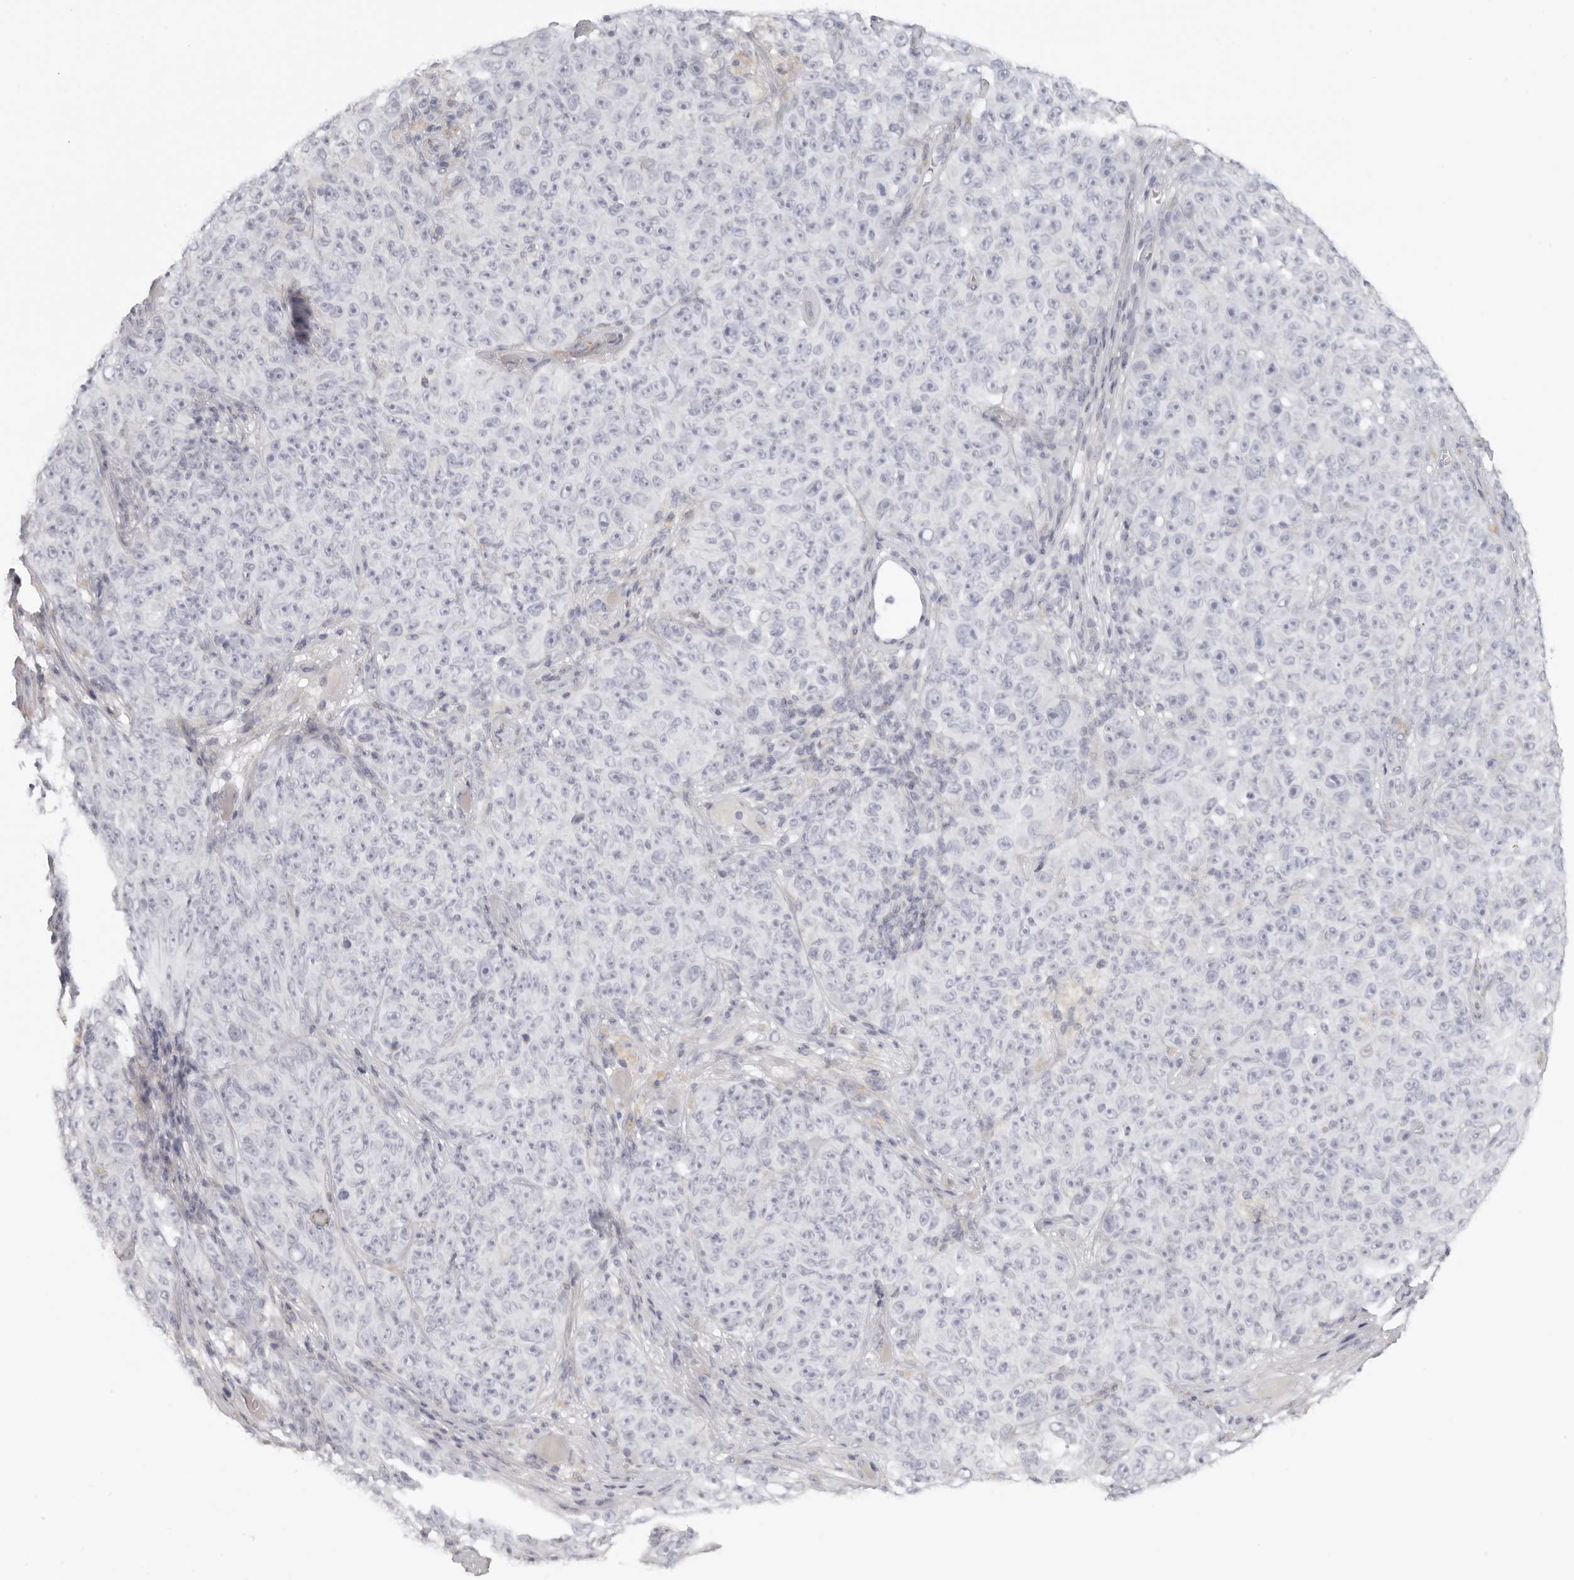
{"staining": {"intensity": "negative", "quantity": "none", "location": "none"}, "tissue": "melanoma", "cell_type": "Tumor cells", "image_type": "cancer", "snomed": [{"axis": "morphology", "description": "Malignant melanoma, NOS"}, {"axis": "topography", "description": "Skin"}], "caption": "Immunohistochemistry photomicrograph of human malignant melanoma stained for a protein (brown), which shows no staining in tumor cells.", "gene": "RXFP1", "patient": {"sex": "female", "age": 82}}